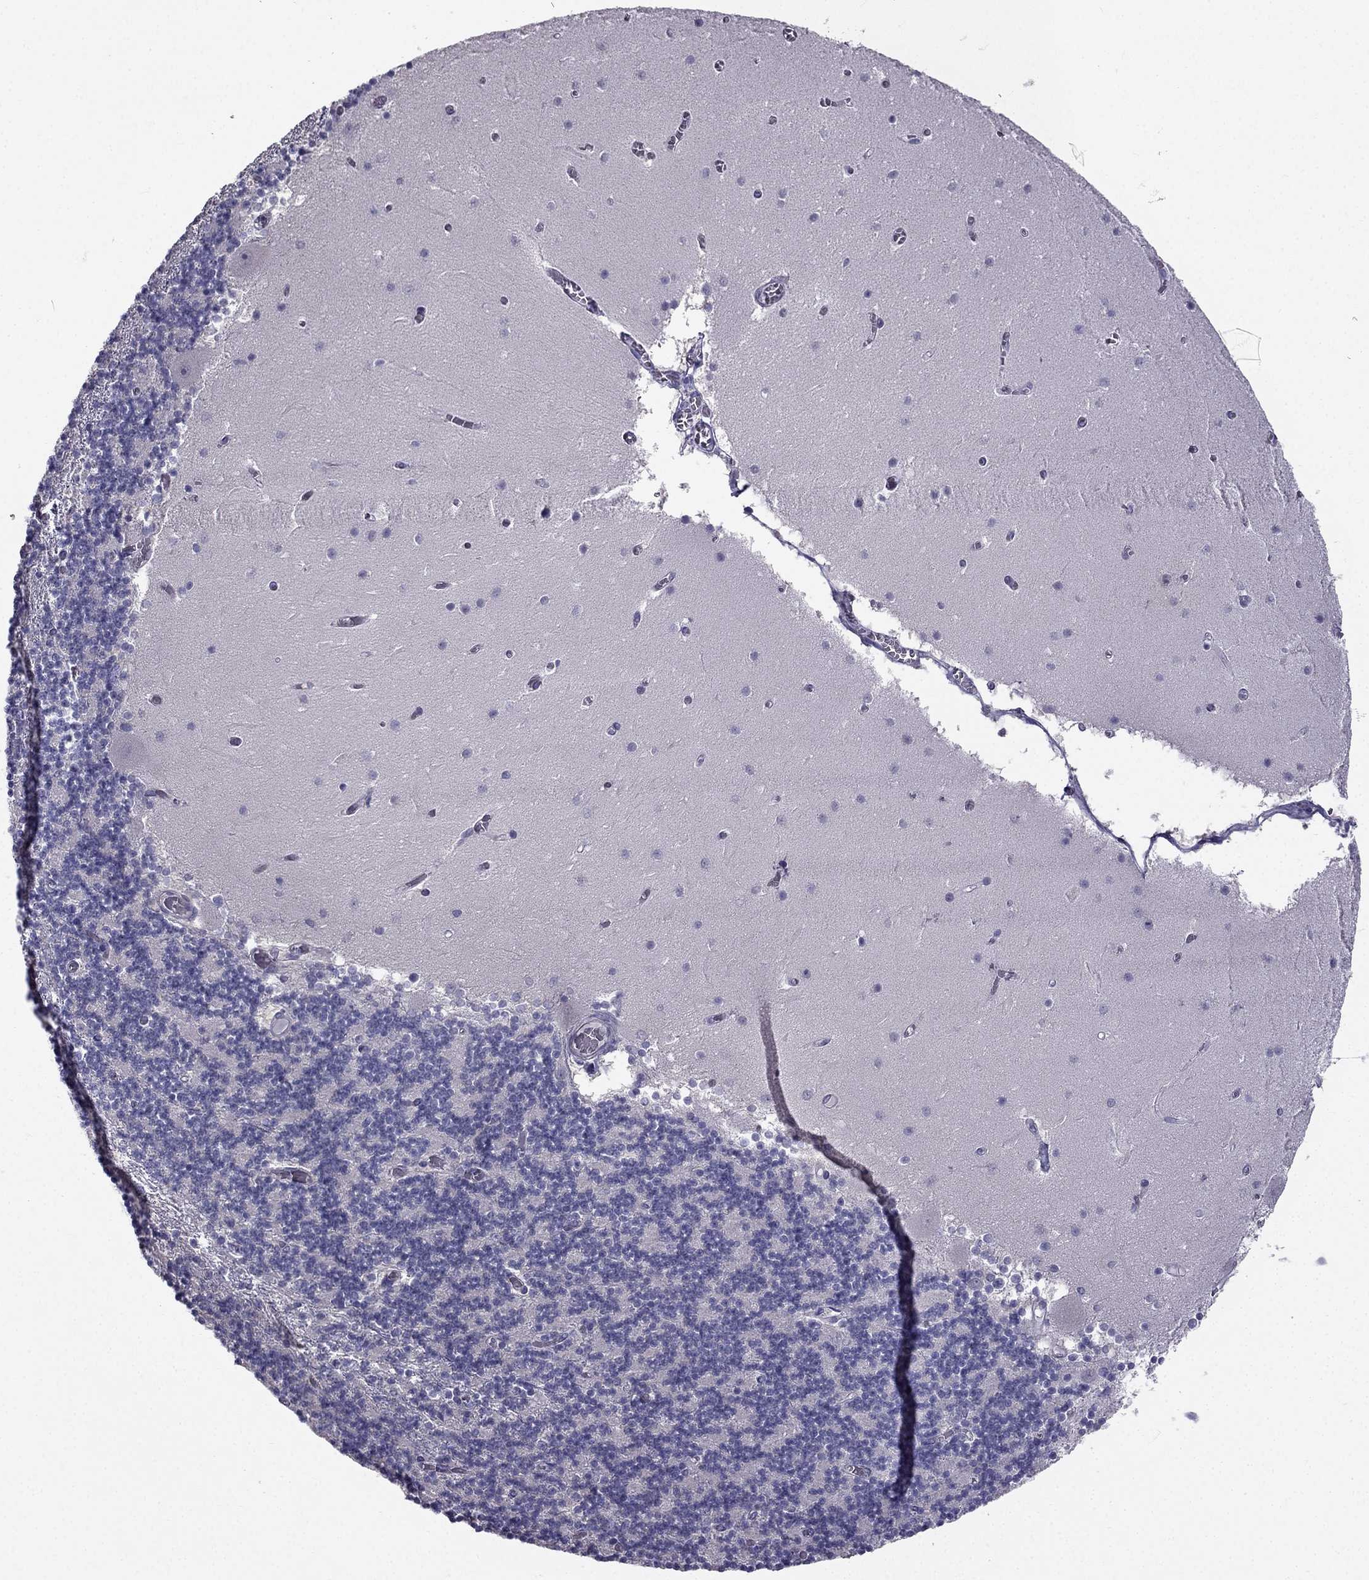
{"staining": {"intensity": "negative", "quantity": "none", "location": "none"}, "tissue": "cerebellum", "cell_type": "Cells in granular layer", "image_type": "normal", "snomed": [{"axis": "morphology", "description": "Normal tissue, NOS"}, {"axis": "topography", "description": "Cerebellum"}], "caption": "Immunohistochemical staining of benign cerebellum demonstrates no significant staining in cells in granular layer. (DAB (3,3'-diaminobenzidine) IHC with hematoxylin counter stain).", "gene": "HSFX1", "patient": {"sex": "female", "age": 28}}